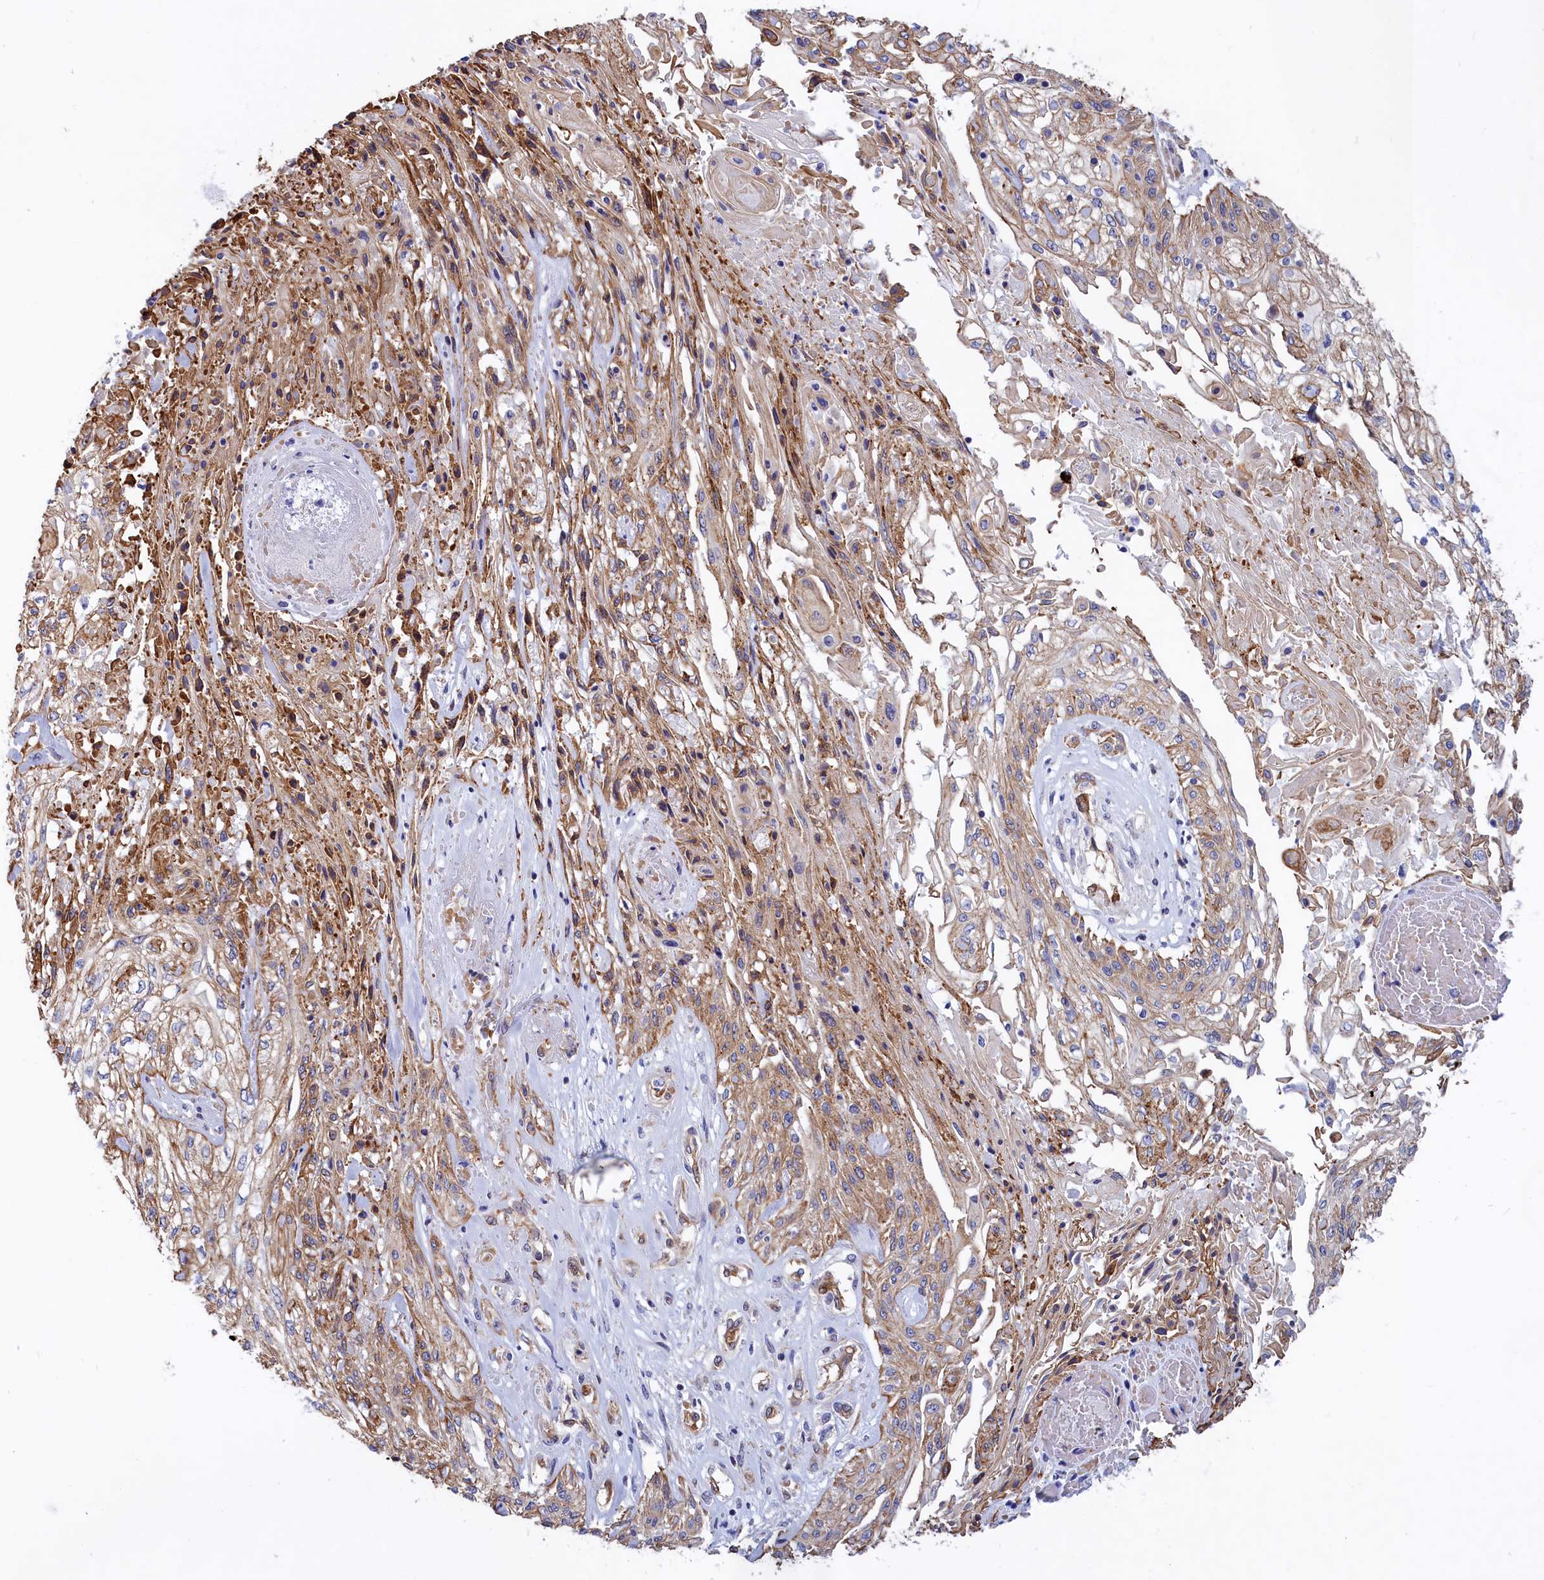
{"staining": {"intensity": "weak", "quantity": "25%-75%", "location": "cytoplasmic/membranous"}, "tissue": "skin cancer", "cell_type": "Tumor cells", "image_type": "cancer", "snomed": [{"axis": "morphology", "description": "Squamous cell carcinoma, NOS"}, {"axis": "morphology", "description": "Squamous cell carcinoma, metastatic, NOS"}, {"axis": "topography", "description": "Skin"}, {"axis": "topography", "description": "Lymph node"}], "caption": "Skin cancer stained for a protein displays weak cytoplasmic/membranous positivity in tumor cells. The staining was performed using DAB (3,3'-diaminobenzidine) to visualize the protein expression in brown, while the nuclei were stained in blue with hematoxylin (Magnification: 20x).", "gene": "ABCC12", "patient": {"sex": "male", "age": 75}}